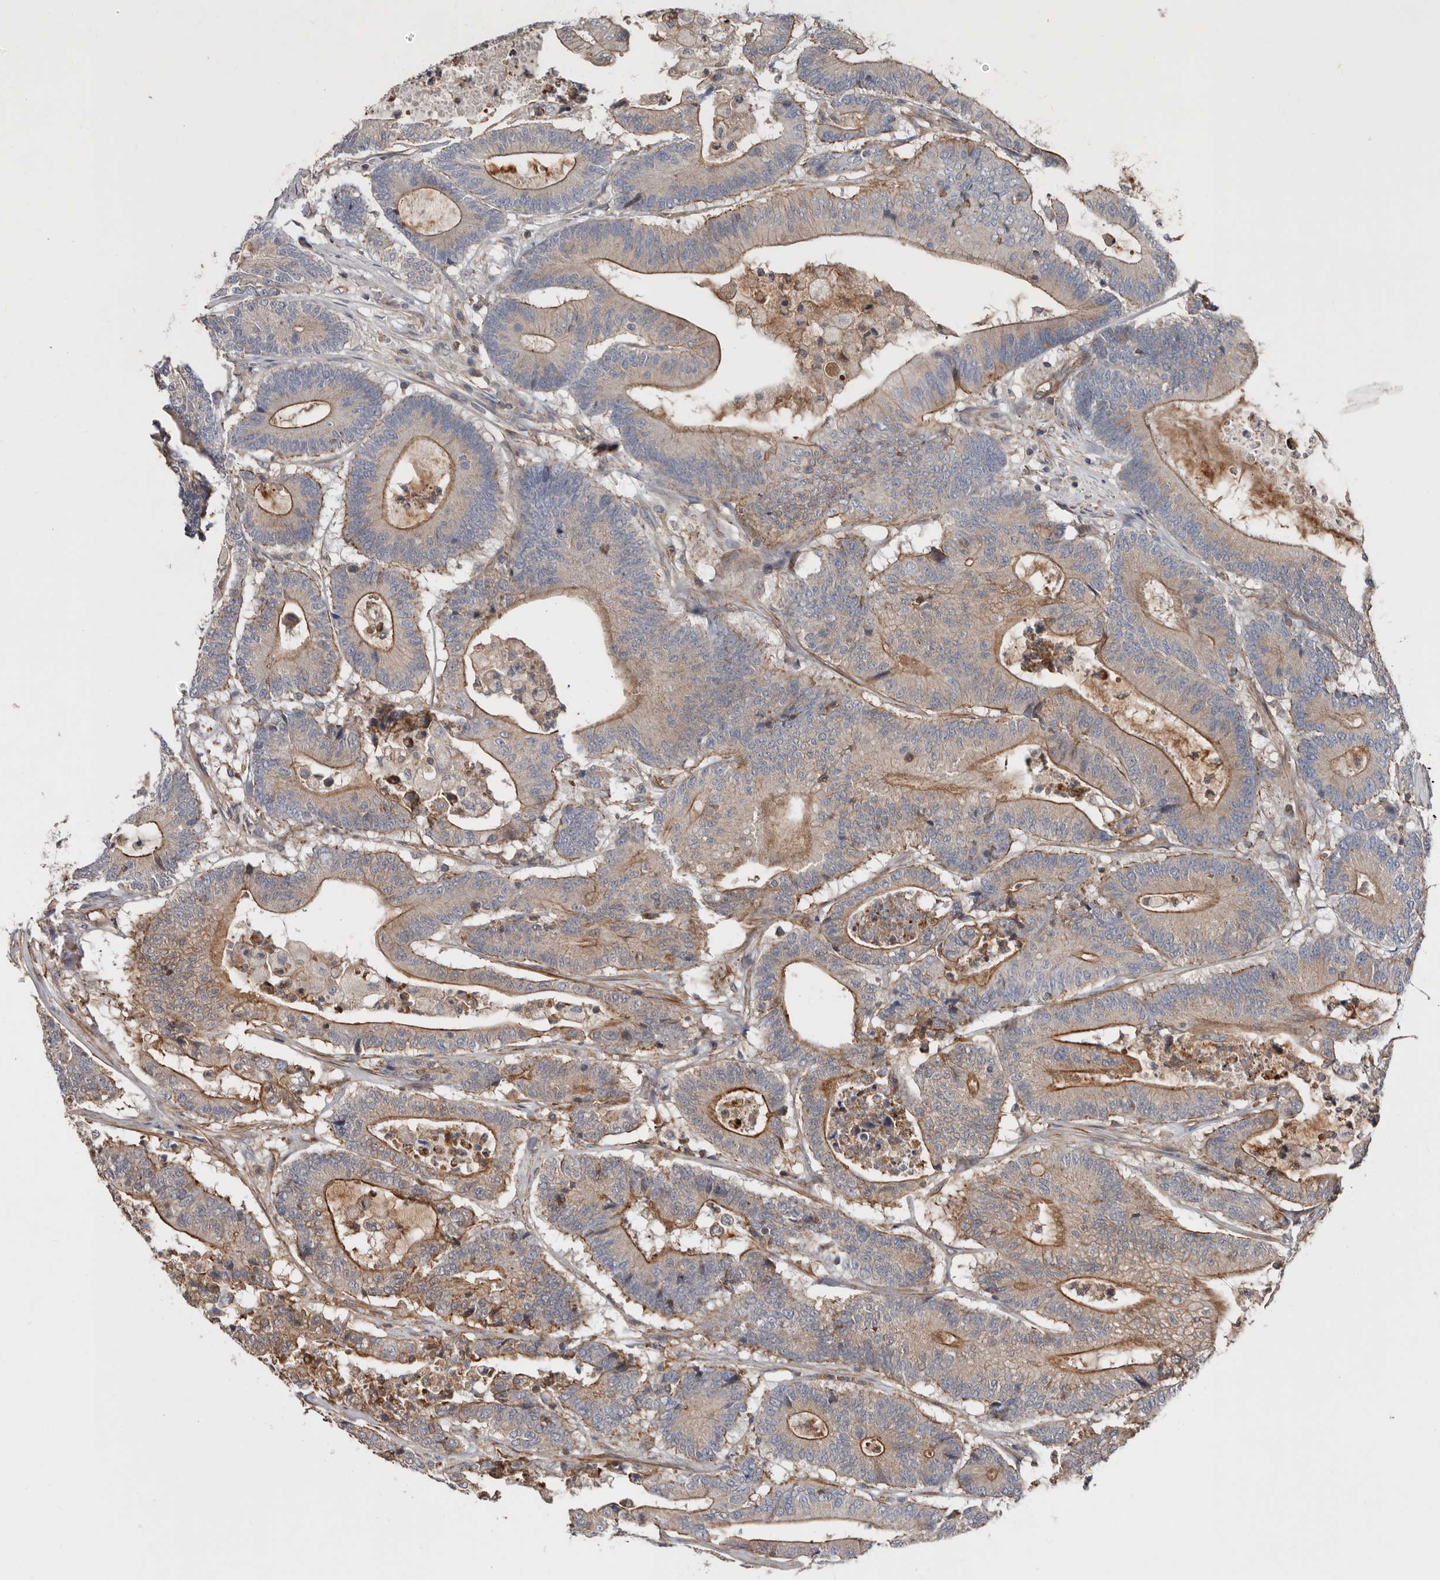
{"staining": {"intensity": "moderate", "quantity": ">75%", "location": "cytoplasmic/membranous"}, "tissue": "colorectal cancer", "cell_type": "Tumor cells", "image_type": "cancer", "snomed": [{"axis": "morphology", "description": "Adenocarcinoma, NOS"}, {"axis": "topography", "description": "Colon"}], "caption": "A histopathology image showing moderate cytoplasmic/membranous expression in approximately >75% of tumor cells in adenocarcinoma (colorectal), as visualized by brown immunohistochemical staining.", "gene": "TMC7", "patient": {"sex": "female", "age": 84}}